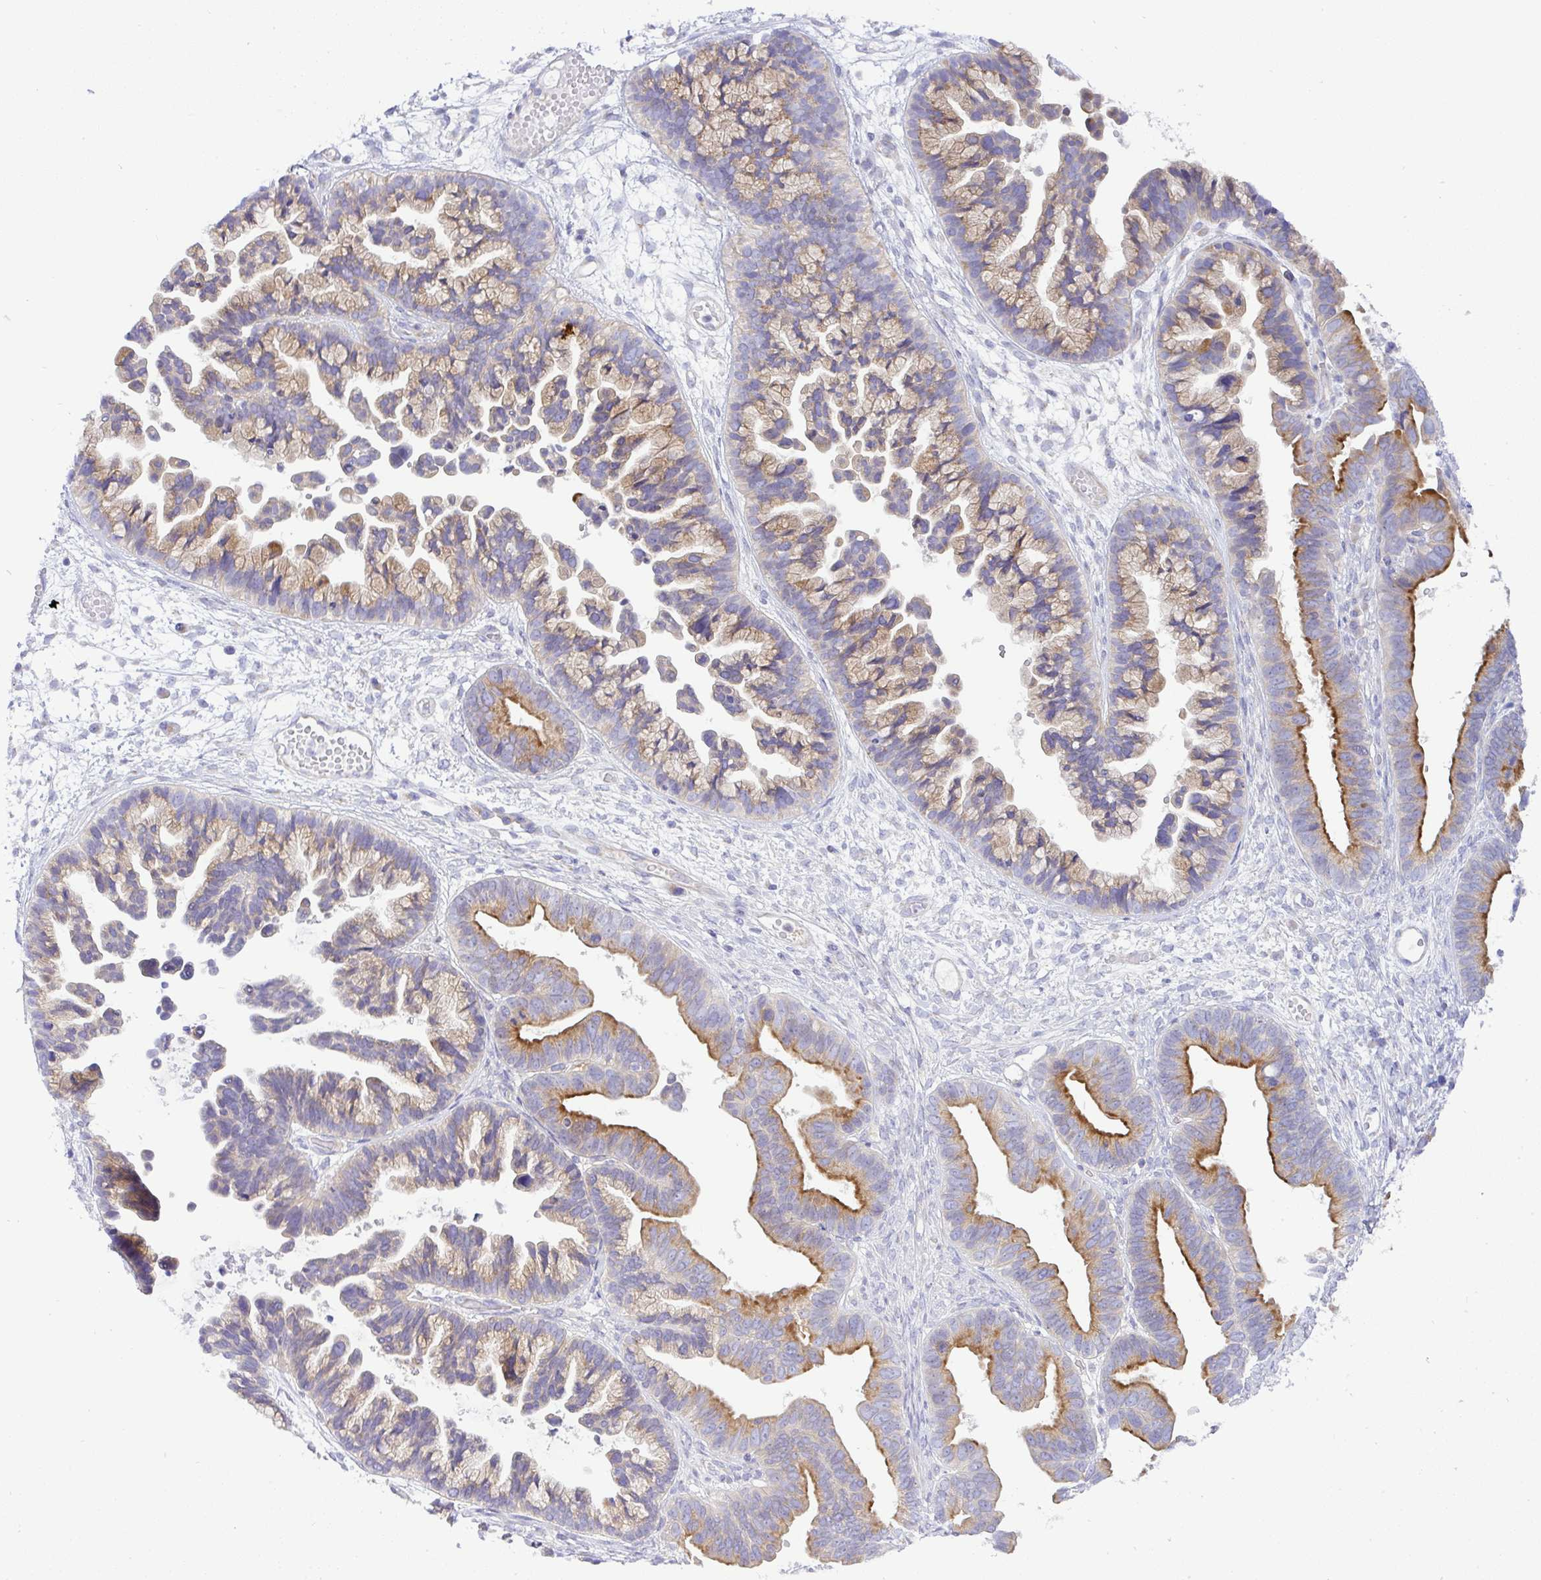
{"staining": {"intensity": "moderate", "quantity": "25%-75%", "location": "cytoplasmic/membranous"}, "tissue": "ovarian cancer", "cell_type": "Tumor cells", "image_type": "cancer", "snomed": [{"axis": "morphology", "description": "Cystadenocarcinoma, serous, NOS"}, {"axis": "topography", "description": "Ovary"}], "caption": "A histopathology image of human ovarian cancer (serous cystadenocarcinoma) stained for a protein reveals moderate cytoplasmic/membranous brown staining in tumor cells. (Brightfield microscopy of DAB IHC at high magnification).", "gene": "FAM177A1", "patient": {"sex": "female", "age": 56}}